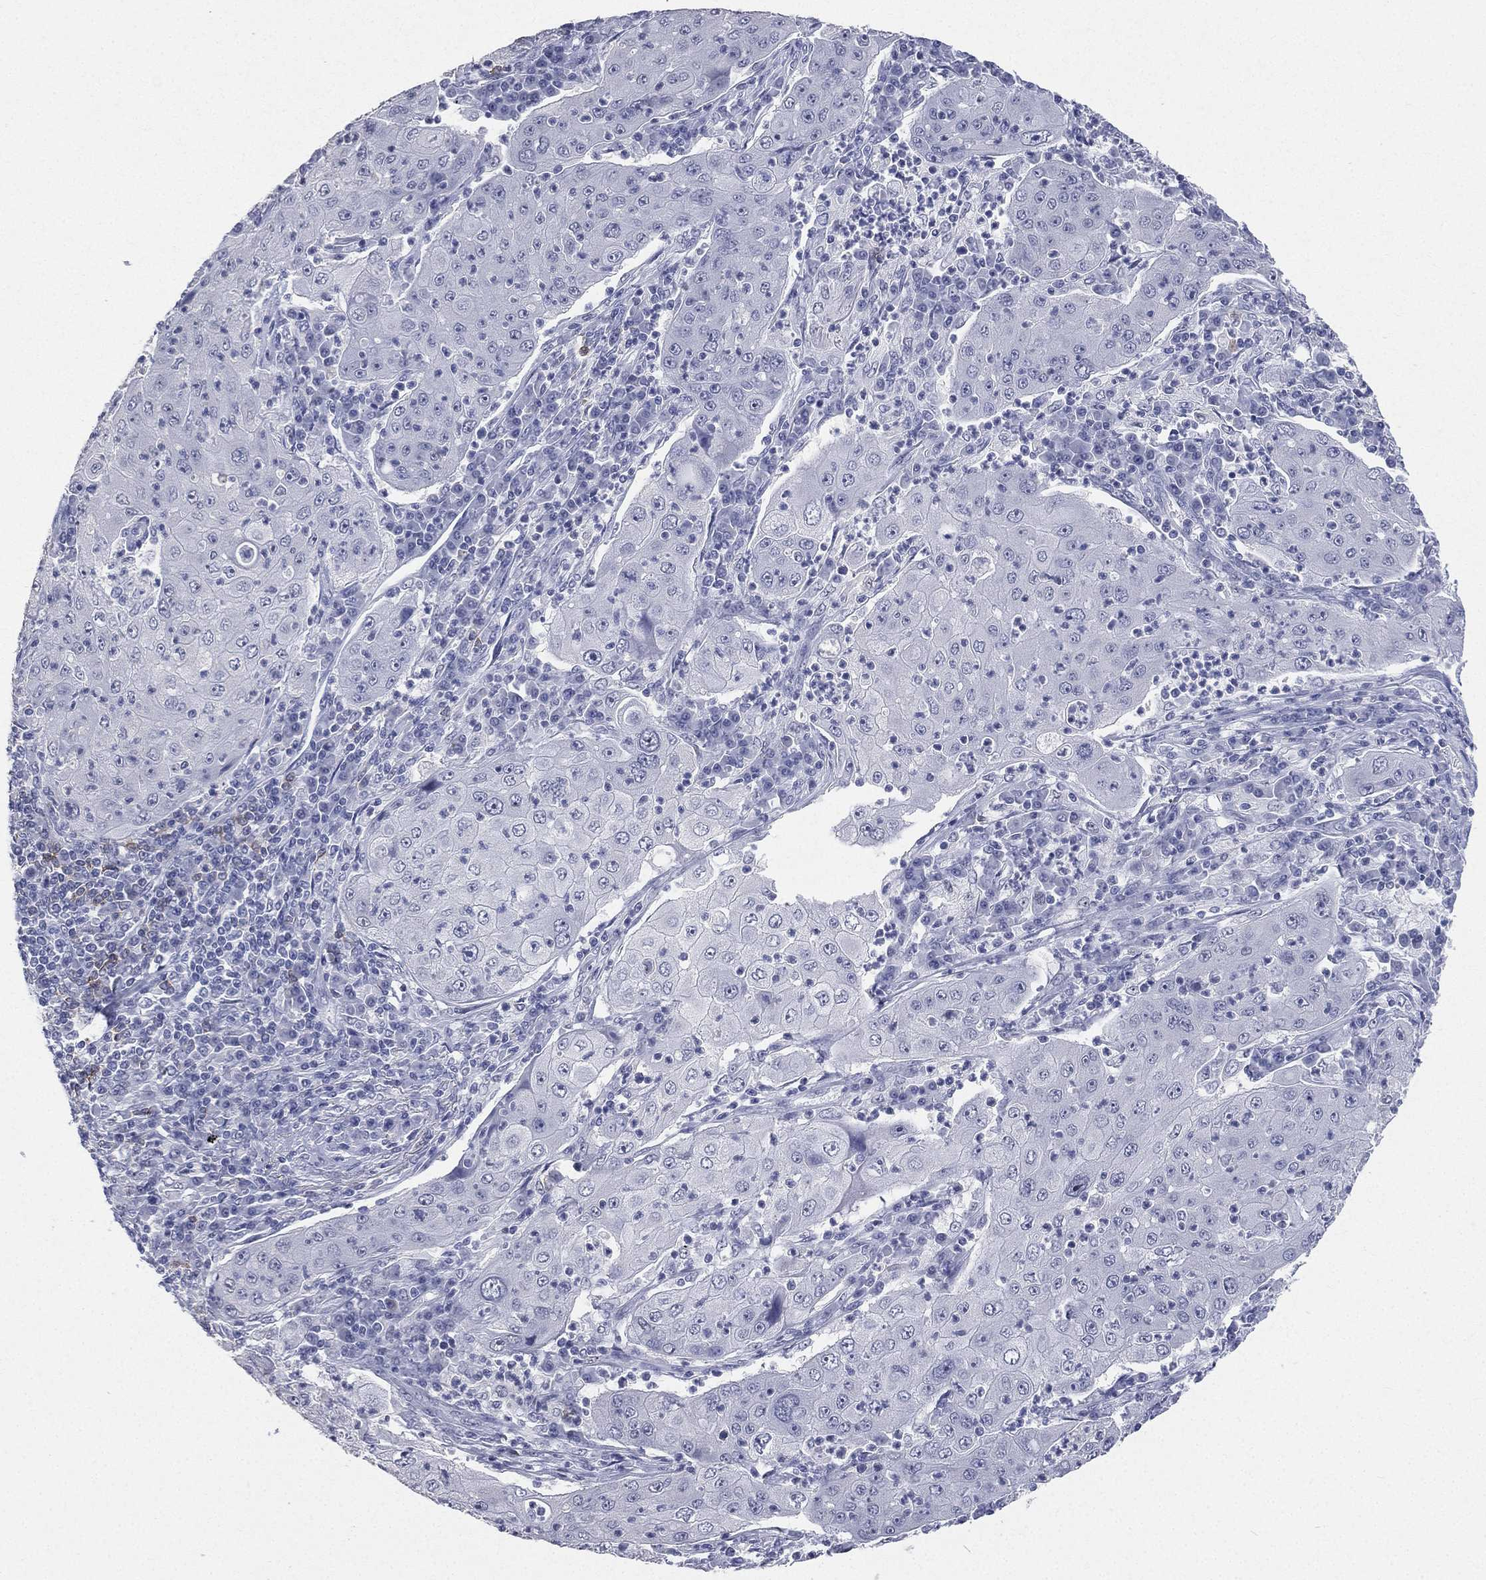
{"staining": {"intensity": "negative", "quantity": "none", "location": "none"}, "tissue": "lung cancer", "cell_type": "Tumor cells", "image_type": "cancer", "snomed": [{"axis": "morphology", "description": "Squamous cell carcinoma, NOS"}, {"axis": "topography", "description": "Lung"}], "caption": "This photomicrograph is of lung cancer stained with IHC to label a protein in brown with the nuclei are counter-stained blue. There is no expression in tumor cells.", "gene": "CD22", "patient": {"sex": "female", "age": 59}}